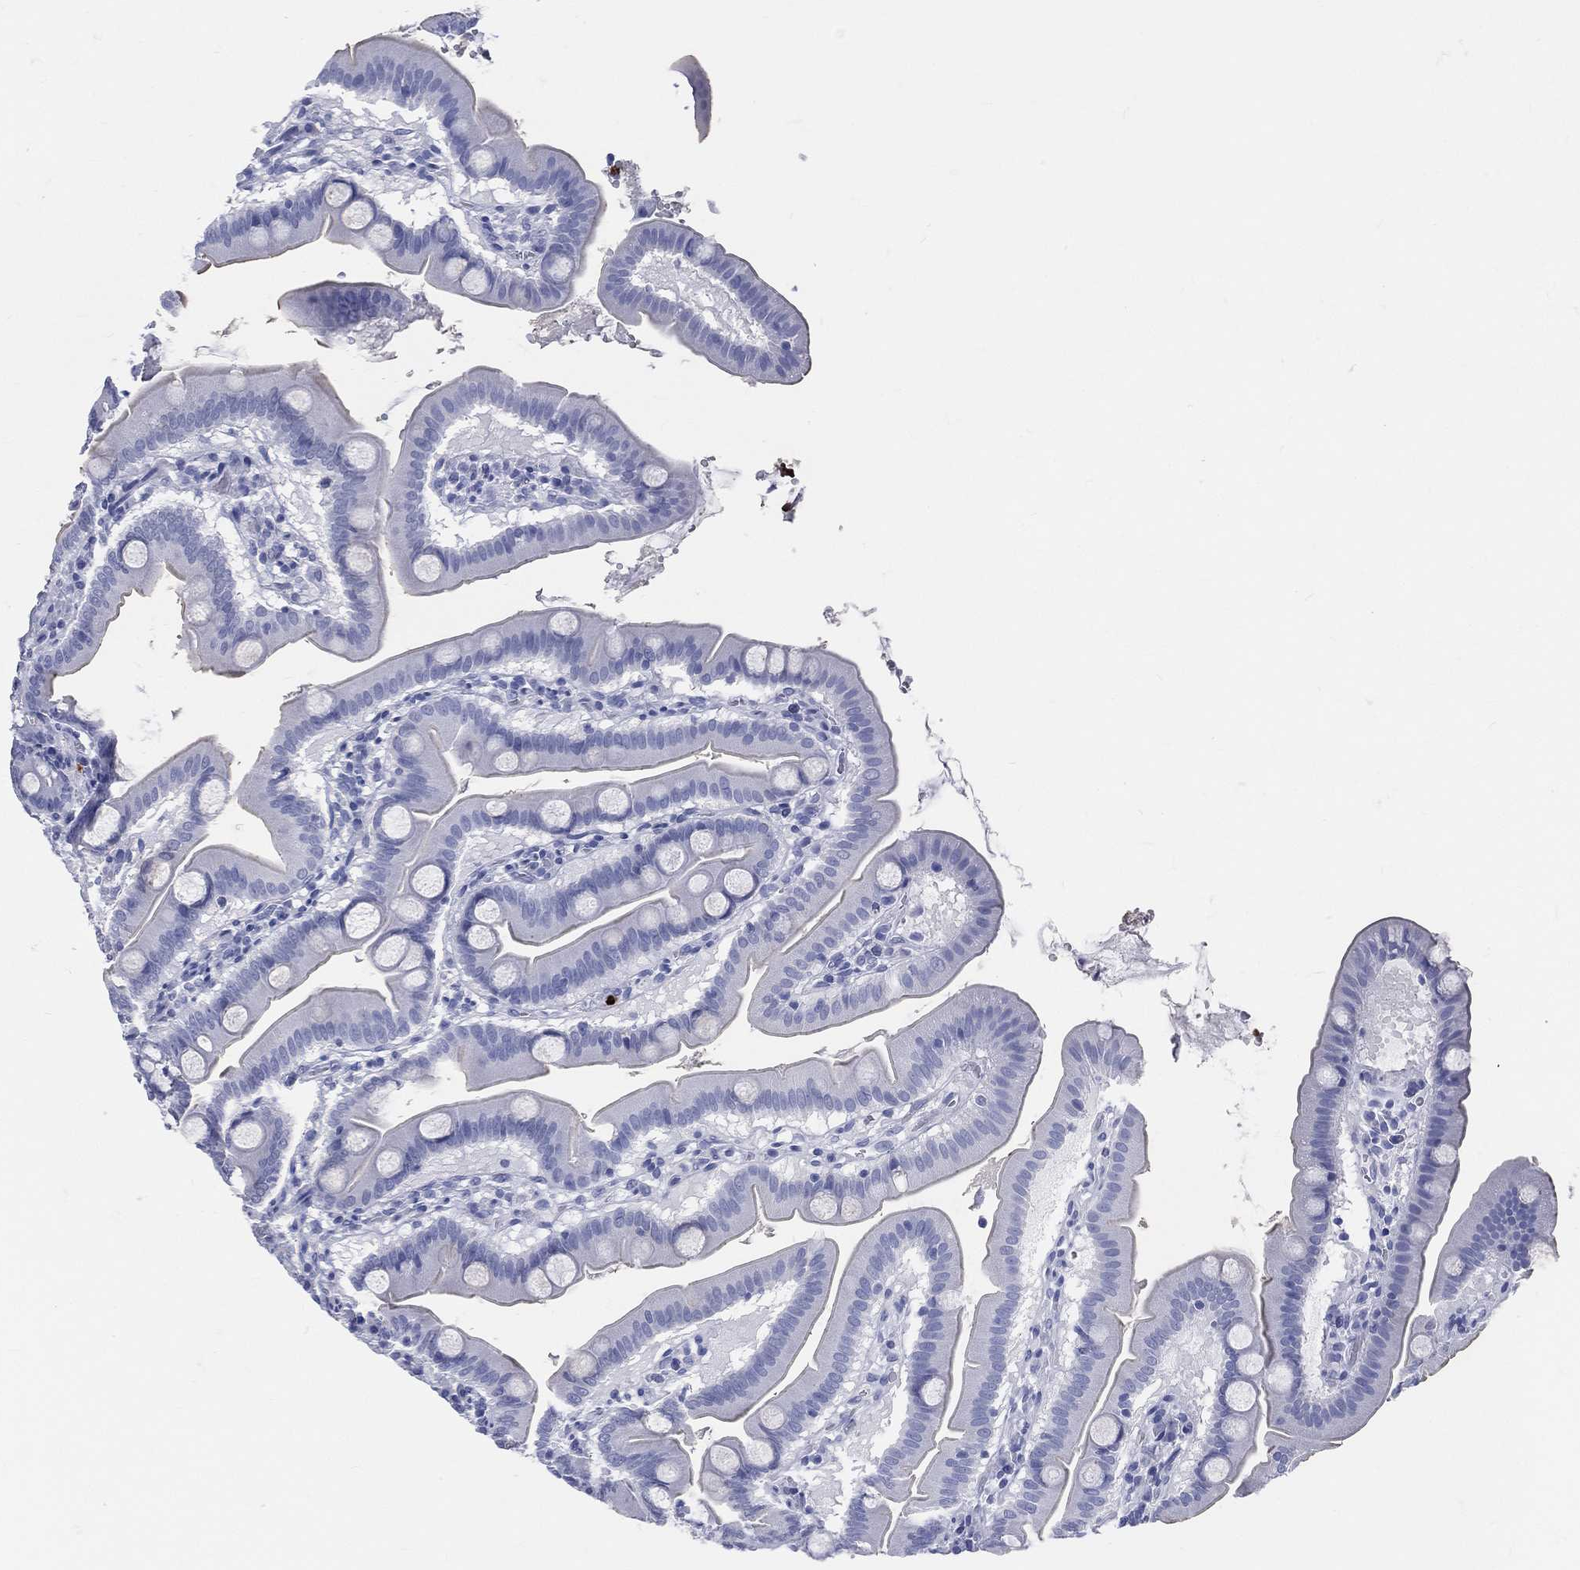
{"staining": {"intensity": "negative", "quantity": "none", "location": "none"}, "tissue": "duodenum", "cell_type": "Glandular cells", "image_type": "normal", "snomed": [{"axis": "morphology", "description": "Normal tissue, NOS"}, {"axis": "topography", "description": "Duodenum"}], "caption": "DAB (3,3'-diaminobenzidine) immunohistochemical staining of unremarkable duodenum exhibits no significant positivity in glandular cells. Nuclei are stained in blue.", "gene": "PGLYRP1", "patient": {"sex": "male", "age": 59}}